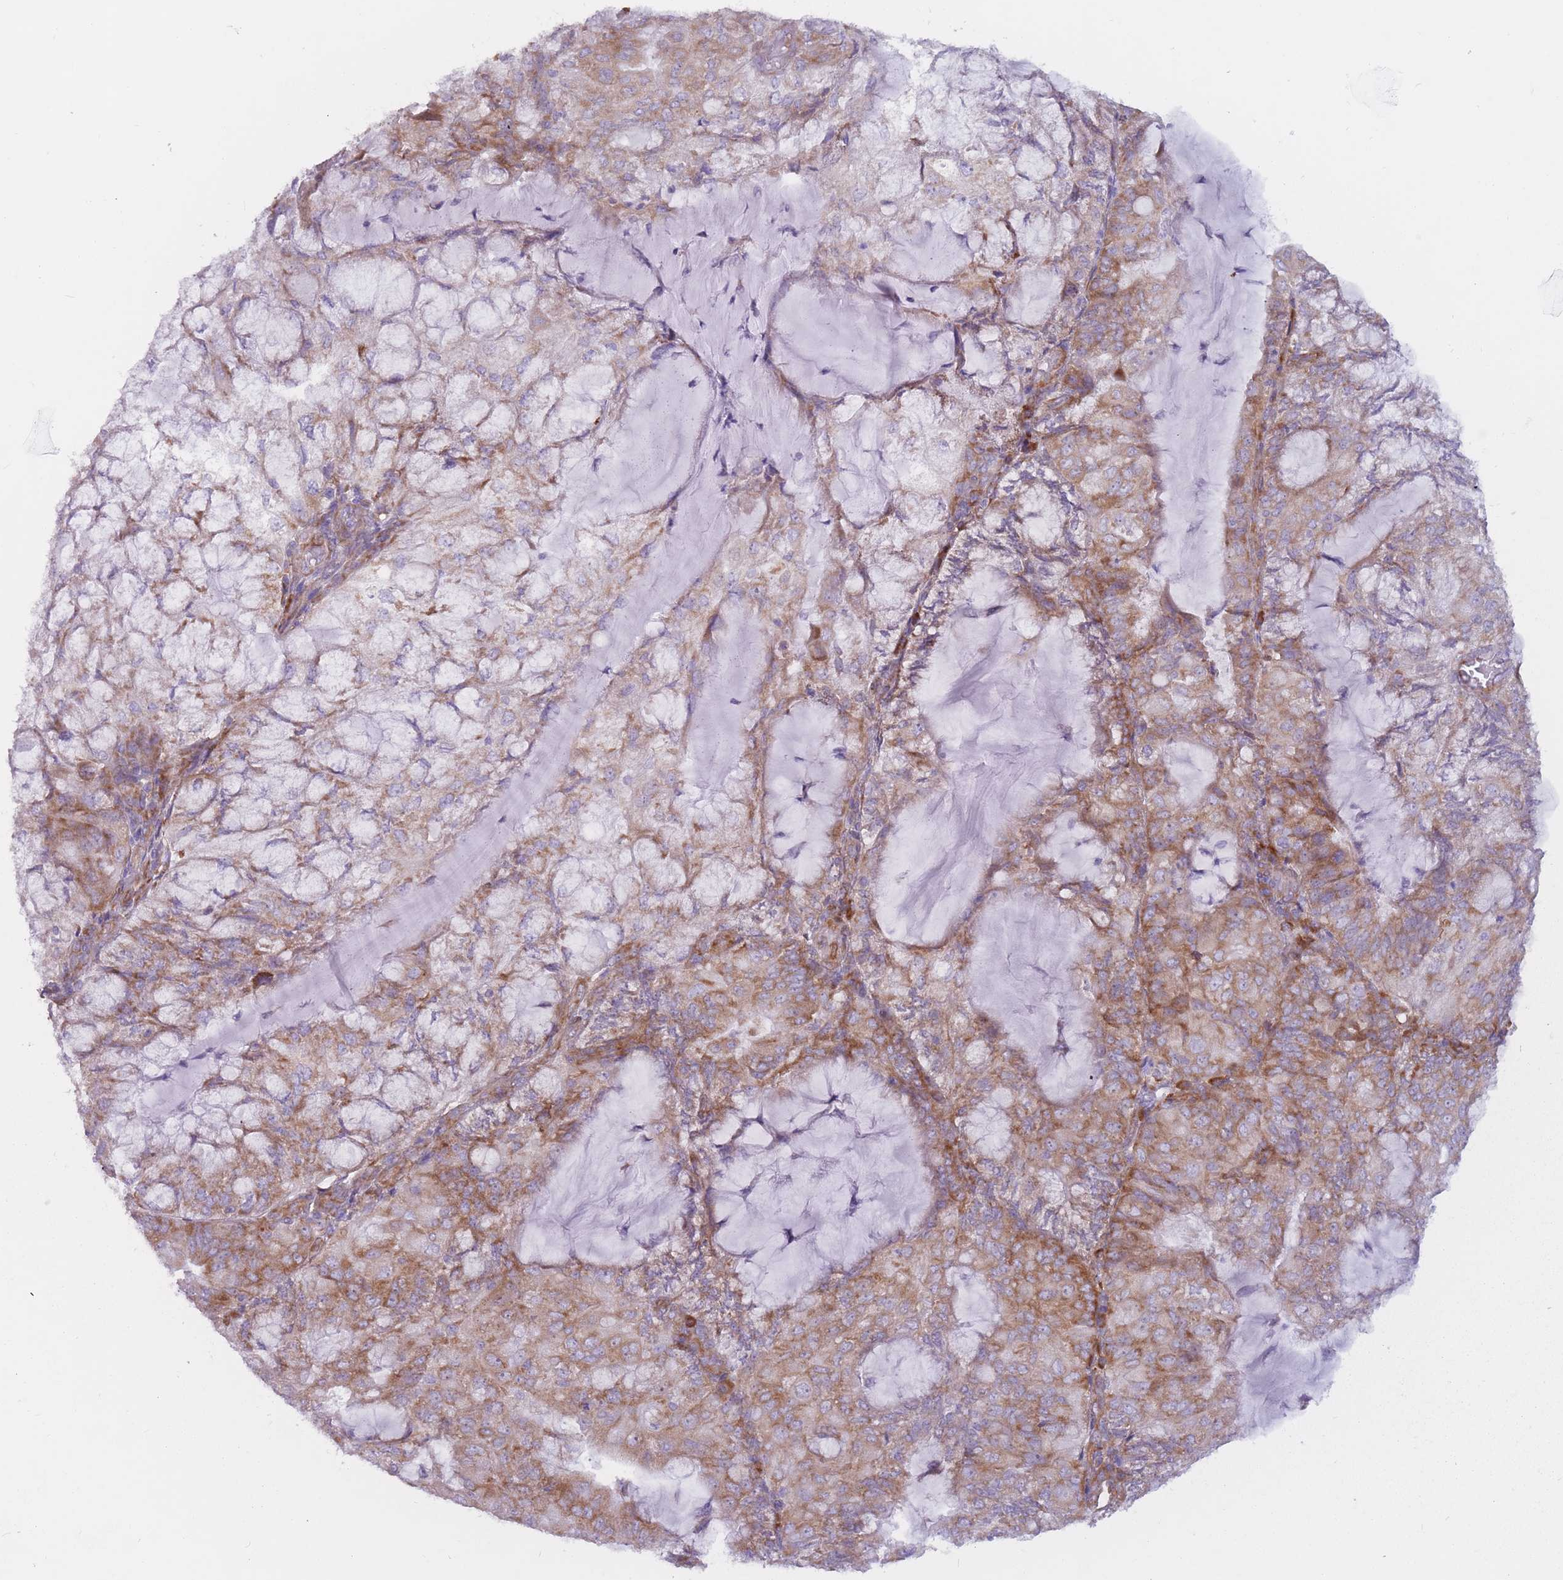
{"staining": {"intensity": "moderate", "quantity": ">75%", "location": "cytoplasmic/membranous"}, "tissue": "endometrial cancer", "cell_type": "Tumor cells", "image_type": "cancer", "snomed": [{"axis": "morphology", "description": "Adenocarcinoma, NOS"}, {"axis": "topography", "description": "Endometrium"}], "caption": "The photomicrograph shows immunohistochemical staining of adenocarcinoma (endometrial). There is moderate cytoplasmic/membranous expression is present in about >75% of tumor cells. The staining was performed using DAB (3,3'-diaminobenzidine) to visualize the protein expression in brown, while the nuclei were stained in blue with hematoxylin (Magnification: 20x).", "gene": "RPL18", "patient": {"sex": "female", "age": 81}}